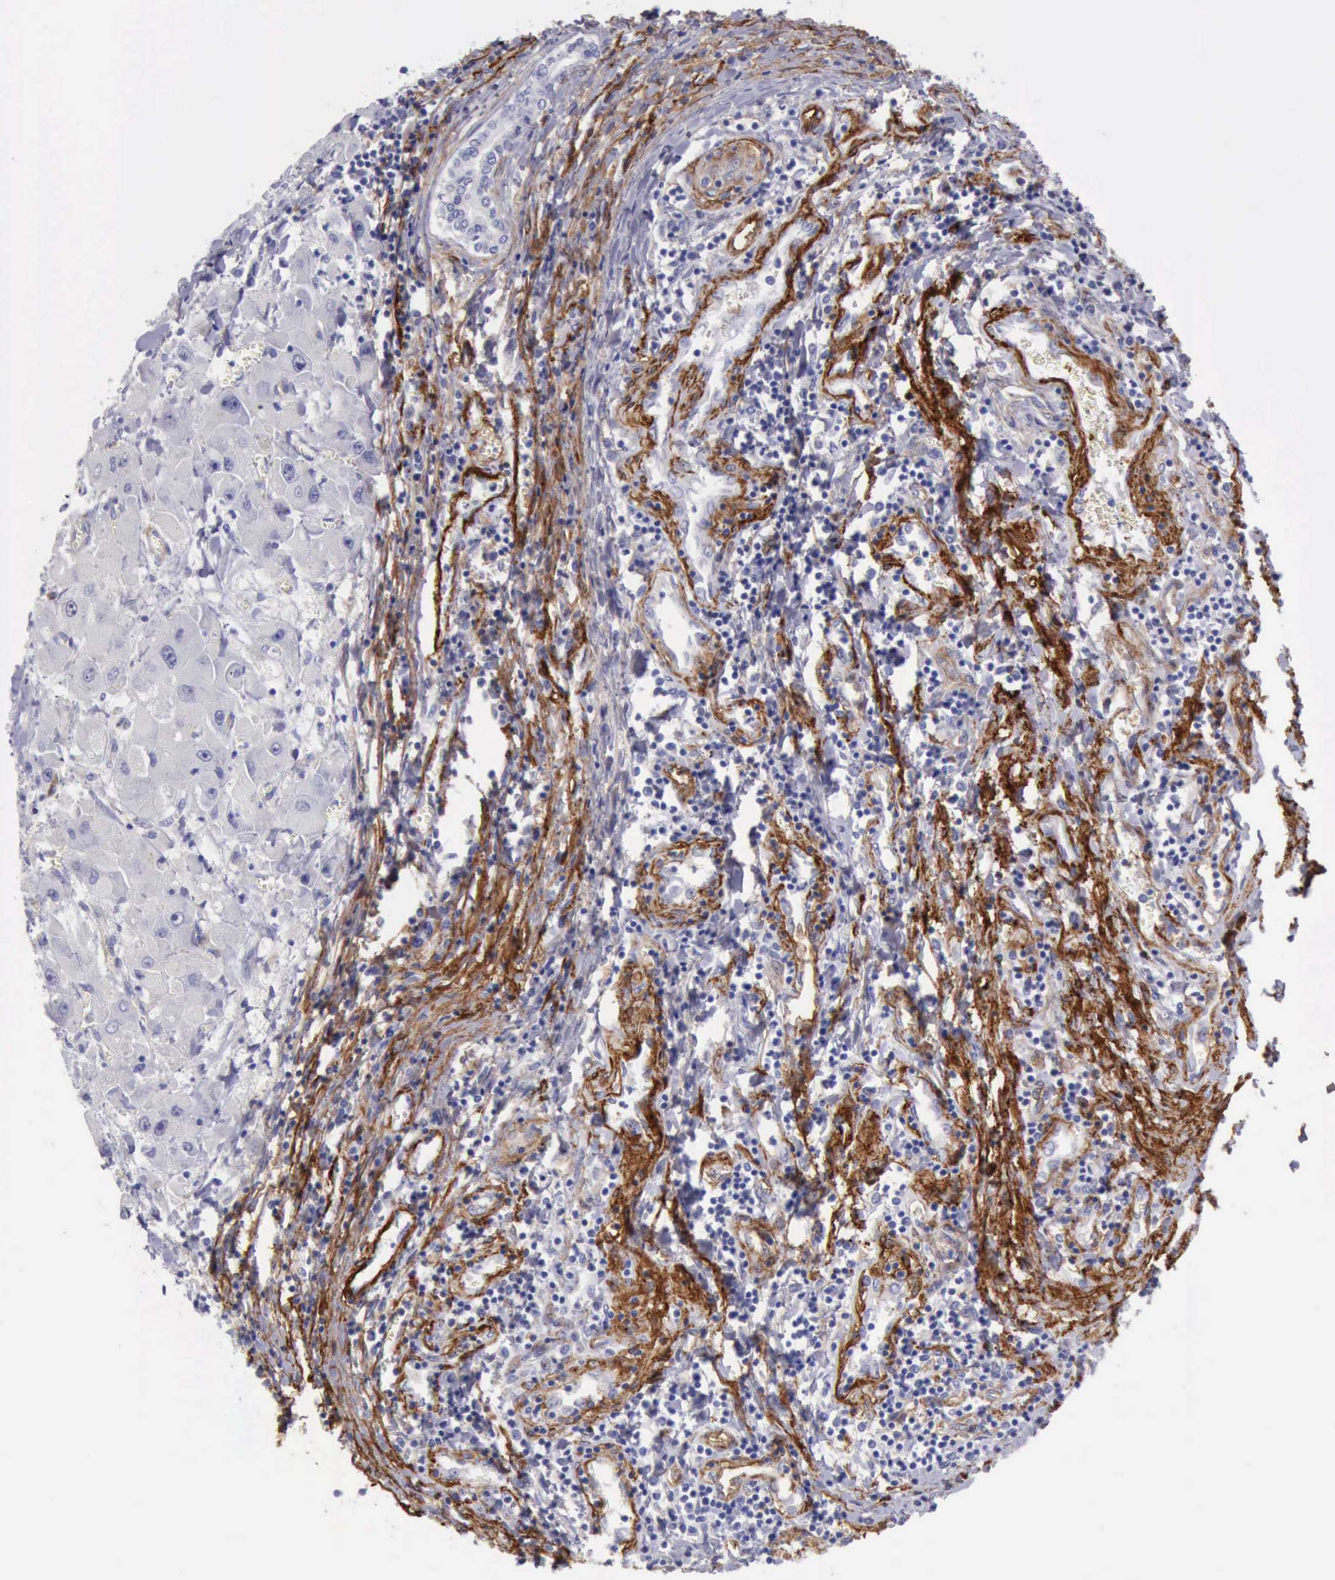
{"staining": {"intensity": "negative", "quantity": "none", "location": "none"}, "tissue": "liver cancer", "cell_type": "Tumor cells", "image_type": "cancer", "snomed": [{"axis": "morphology", "description": "Carcinoma, Hepatocellular, NOS"}, {"axis": "topography", "description": "Liver"}], "caption": "A high-resolution histopathology image shows immunohistochemistry staining of hepatocellular carcinoma (liver), which demonstrates no significant staining in tumor cells.", "gene": "AOC3", "patient": {"sex": "male", "age": 24}}